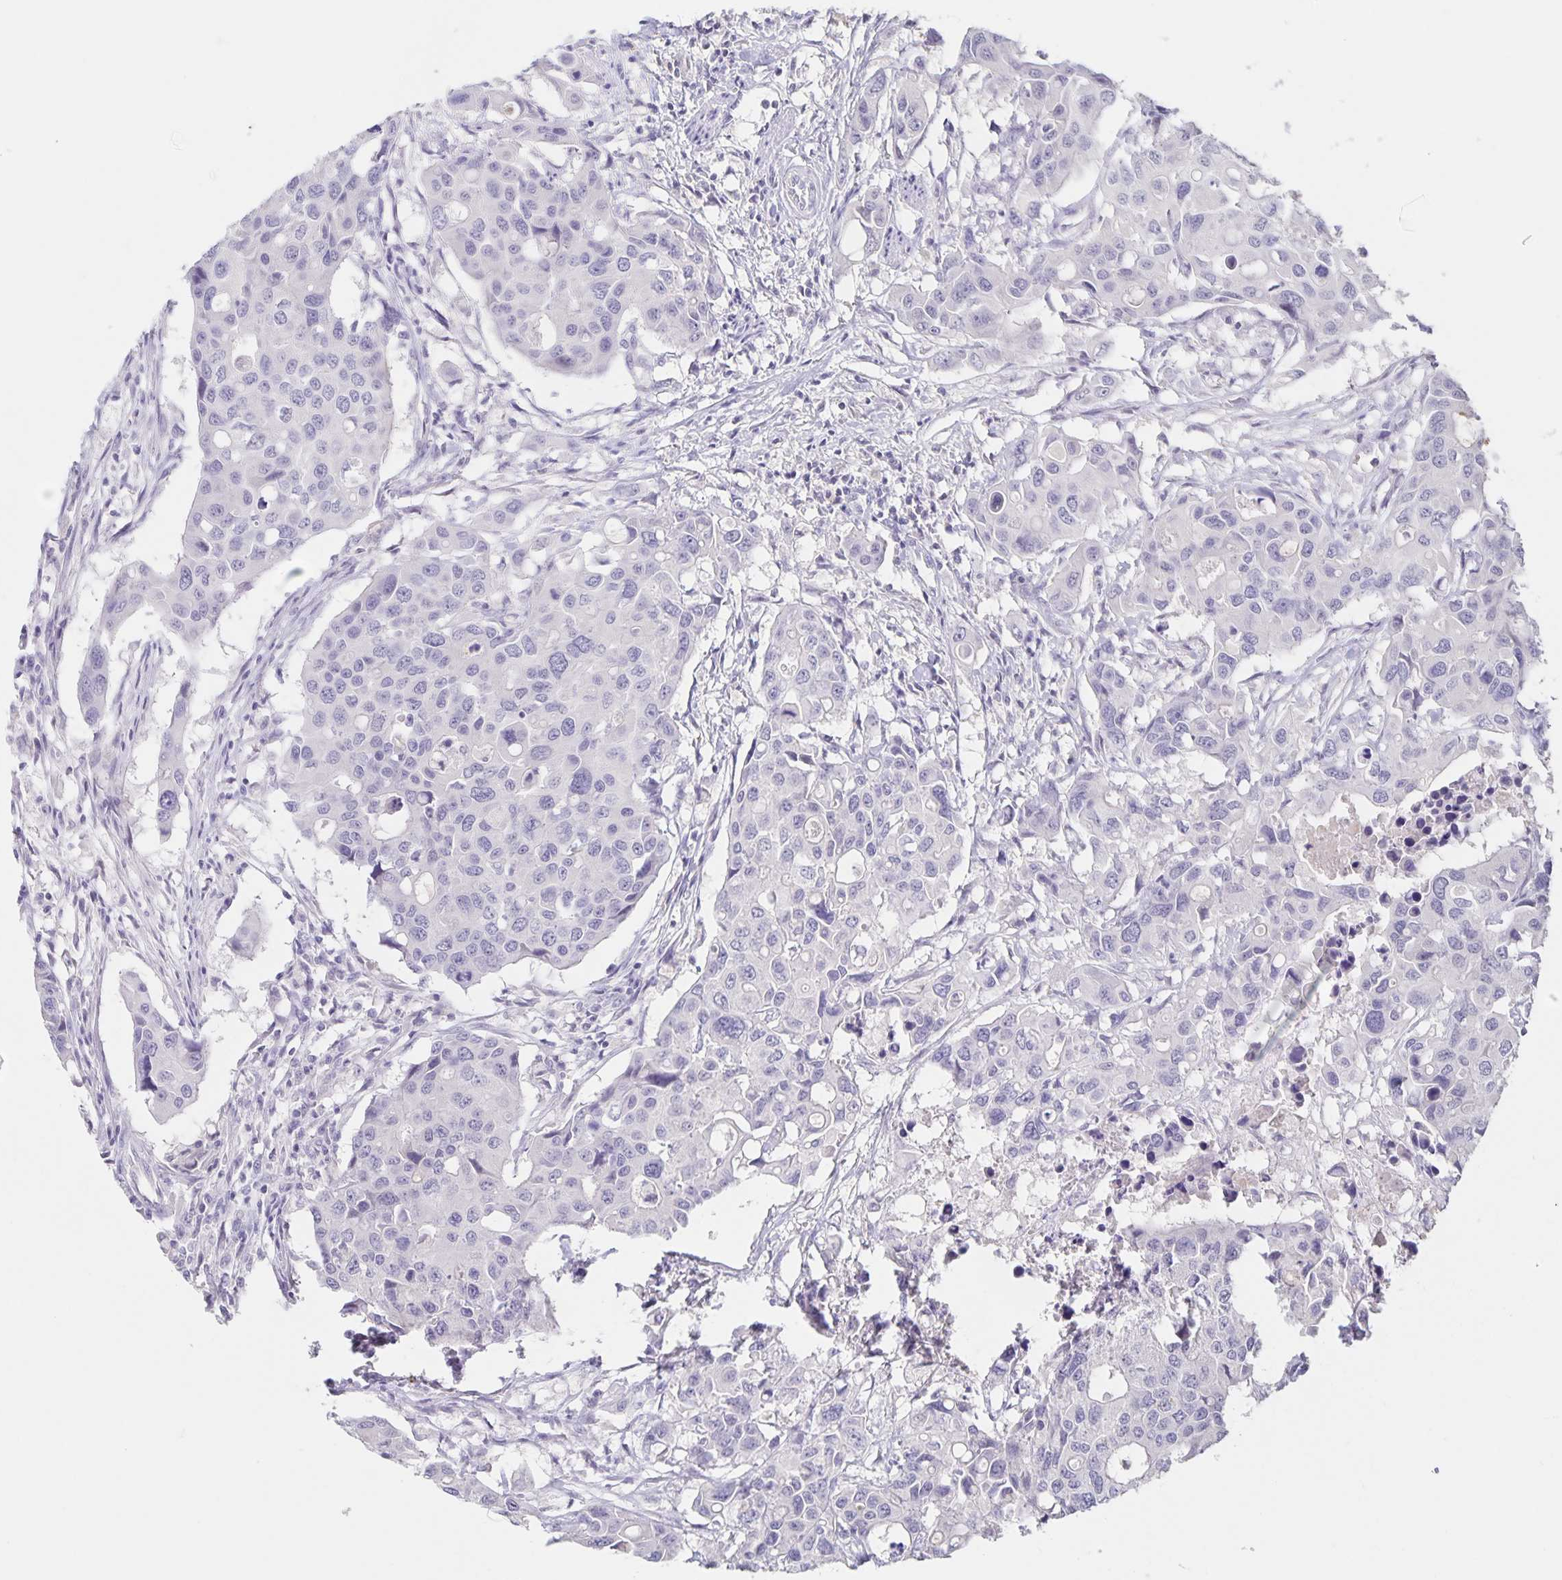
{"staining": {"intensity": "negative", "quantity": "none", "location": "none"}, "tissue": "colorectal cancer", "cell_type": "Tumor cells", "image_type": "cancer", "snomed": [{"axis": "morphology", "description": "Adenocarcinoma, NOS"}, {"axis": "topography", "description": "Colon"}], "caption": "Histopathology image shows no significant protein expression in tumor cells of colorectal cancer.", "gene": "INSL5", "patient": {"sex": "male", "age": 77}}